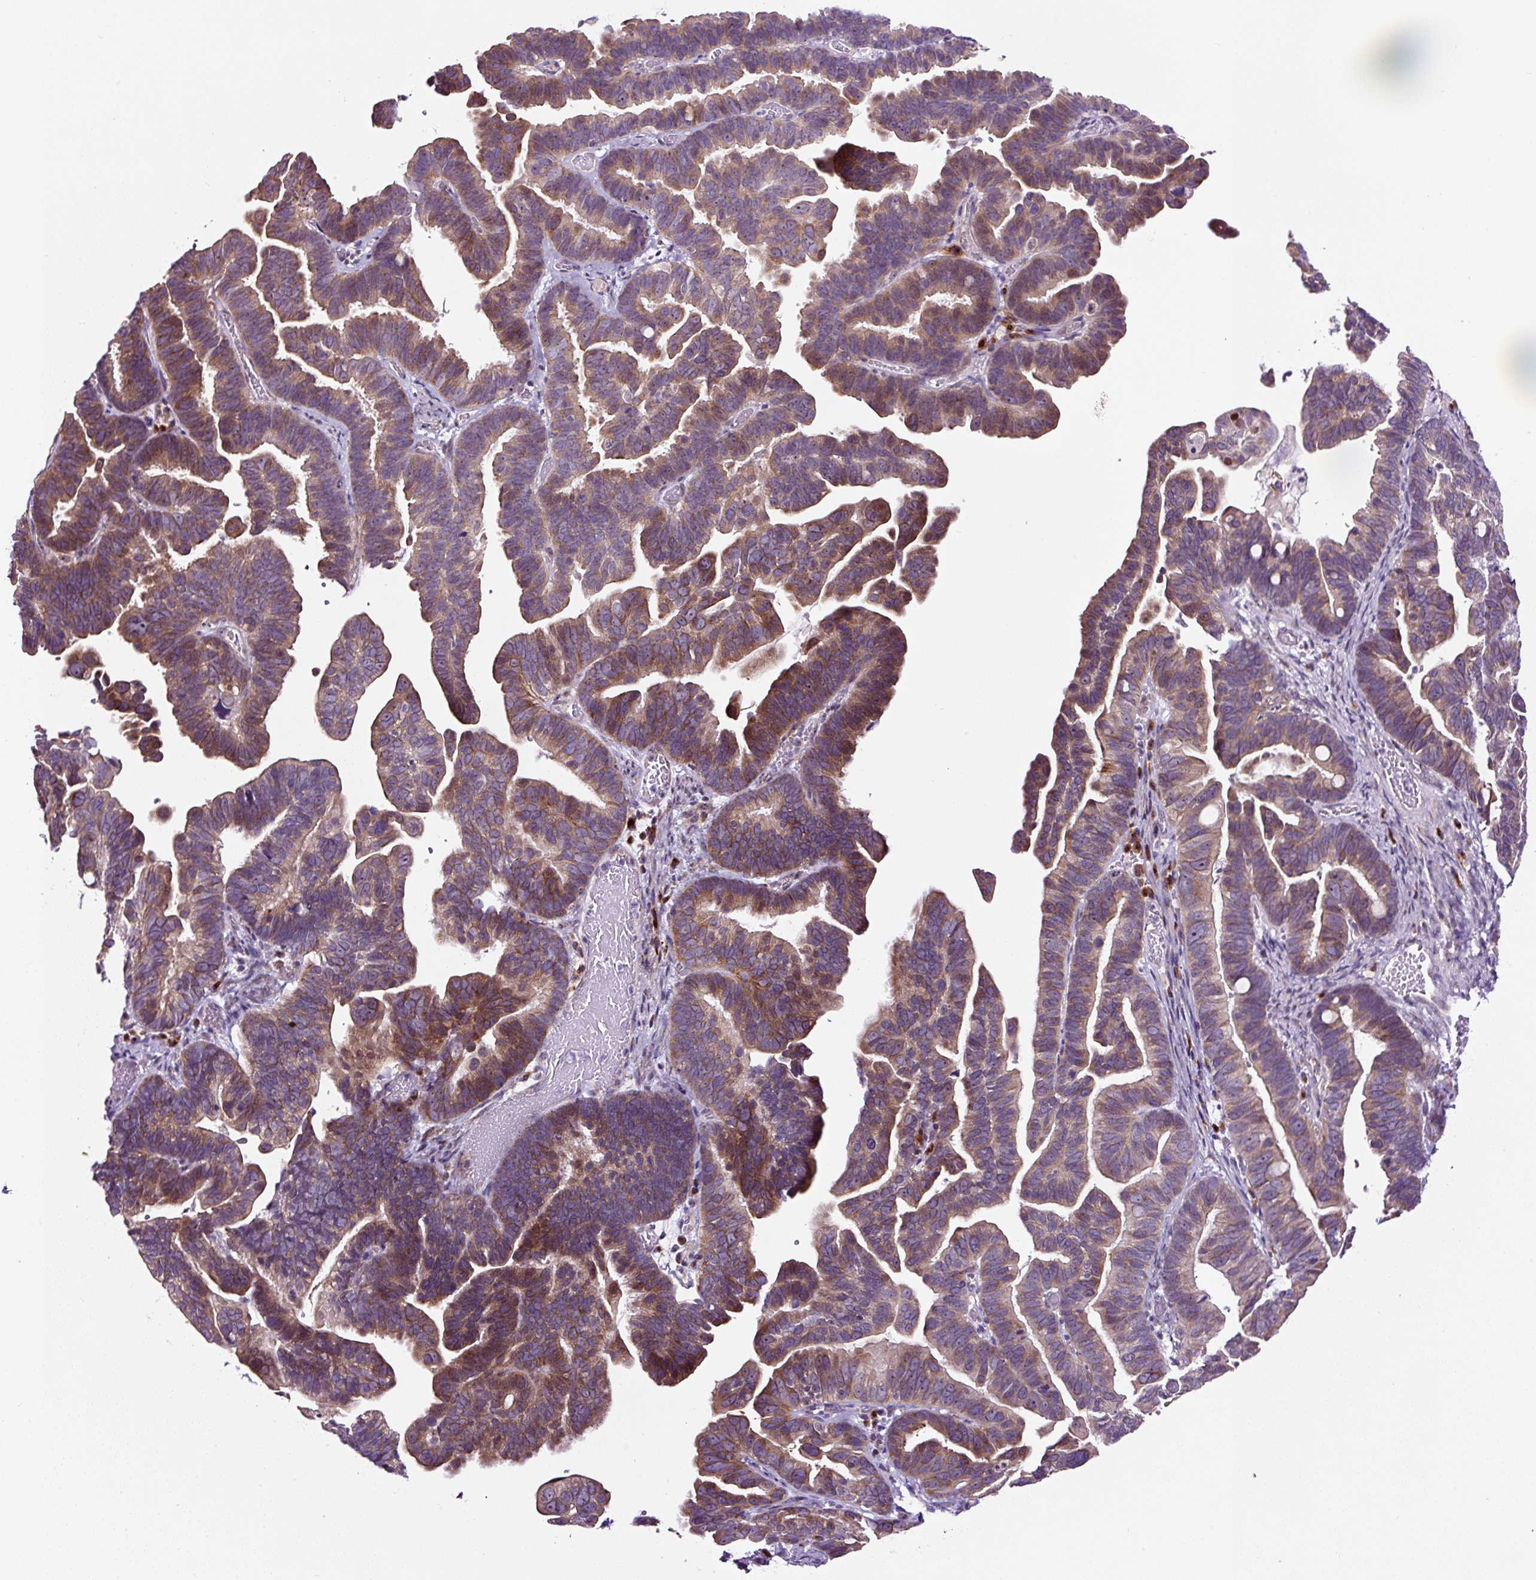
{"staining": {"intensity": "moderate", "quantity": "25%-75%", "location": "cytoplasmic/membranous,nuclear"}, "tissue": "ovarian cancer", "cell_type": "Tumor cells", "image_type": "cancer", "snomed": [{"axis": "morphology", "description": "Cystadenocarcinoma, serous, NOS"}, {"axis": "topography", "description": "Ovary"}], "caption": "Immunohistochemical staining of ovarian cancer reveals medium levels of moderate cytoplasmic/membranous and nuclear positivity in approximately 25%-75% of tumor cells.", "gene": "NOM1", "patient": {"sex": "female", "age": 56}}